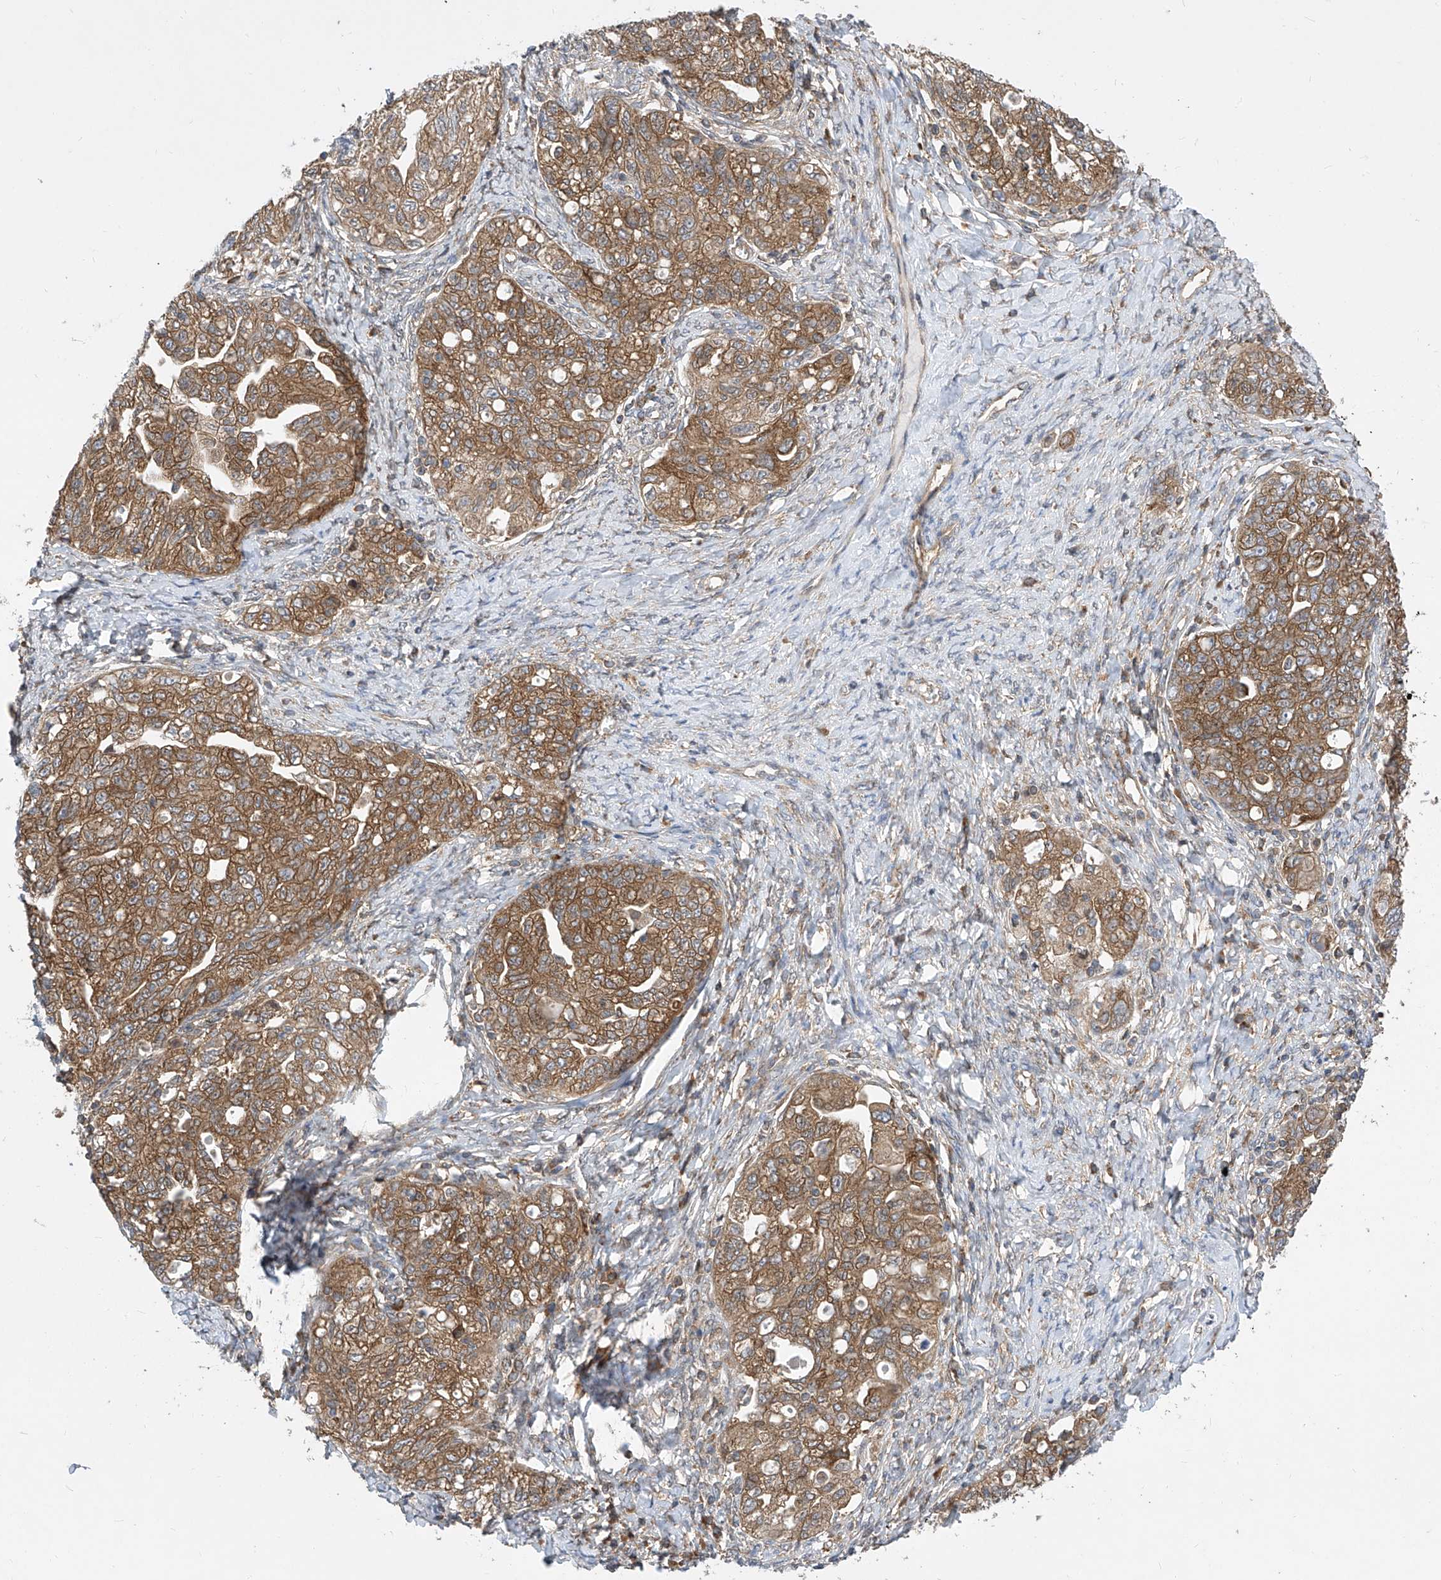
{"staining": {"intensity": "moderate", "quantity": ">75%", "location": "cytoplasmic/membranous"}, "tissue": "ovarian cancer", "cell_type": "Tumor cells", "image_type": "cancer", "snomed": [{"axis": "morphology", "description": "Carcinoma, NOS"}, {"axis": "morphology", "description": "Cystadenocarcinoma, serous, NOS"}, {"axis": "topography", "description": "Ovary"}], "caption": "About >75% of tumor cells in ovarian serous cystadenocarcinoma show moderate cytoplasmic/membranous protein staining as visualized by brown immunohistochemical staining.", "gene": "EIF3M", "patient": {"sex": "female", "age": 69}}